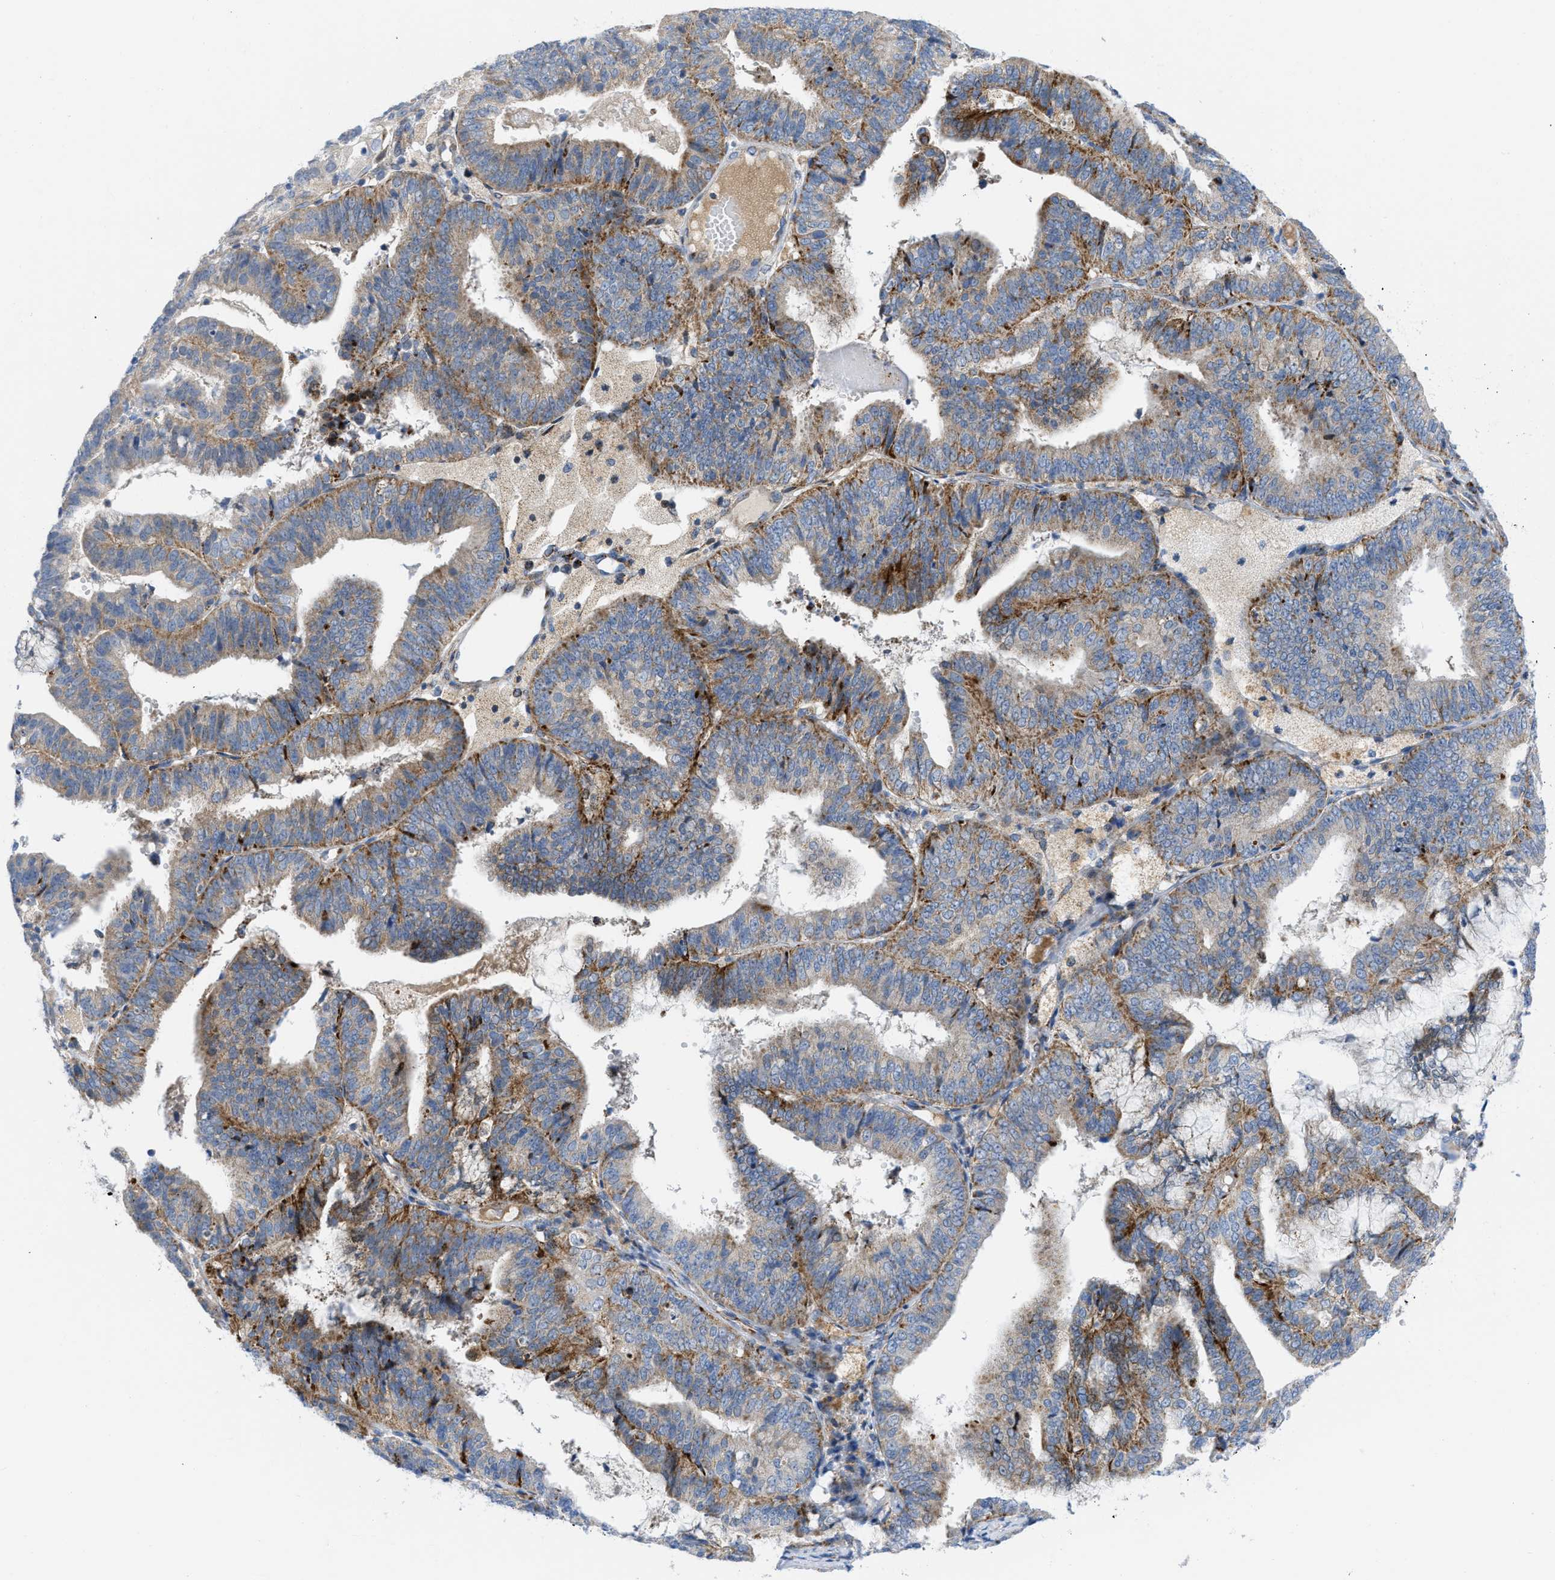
{"staining": {"intensity": "moderate", "quantity": "25%-75%", "location": "cytoplasmic/membranous"}, "tissue": "endometrial cancer", "cell_type": "Tumor cells", "image_type": "cancer", "snomed": [{"axis": "morphology", "description": "Adenocarcinoma, NOS"}, {"axis": "topography", "description": "Endometrium"}], "caption": "Protein staining of endometrial cancer (adenocarcinoma) tissue displays moderate cytoplasmic/membranous positivity in approximately 25%-75% of tumor cells.", "gene": "RBBP9", "patient": {"sex": "female", "age": 63}}